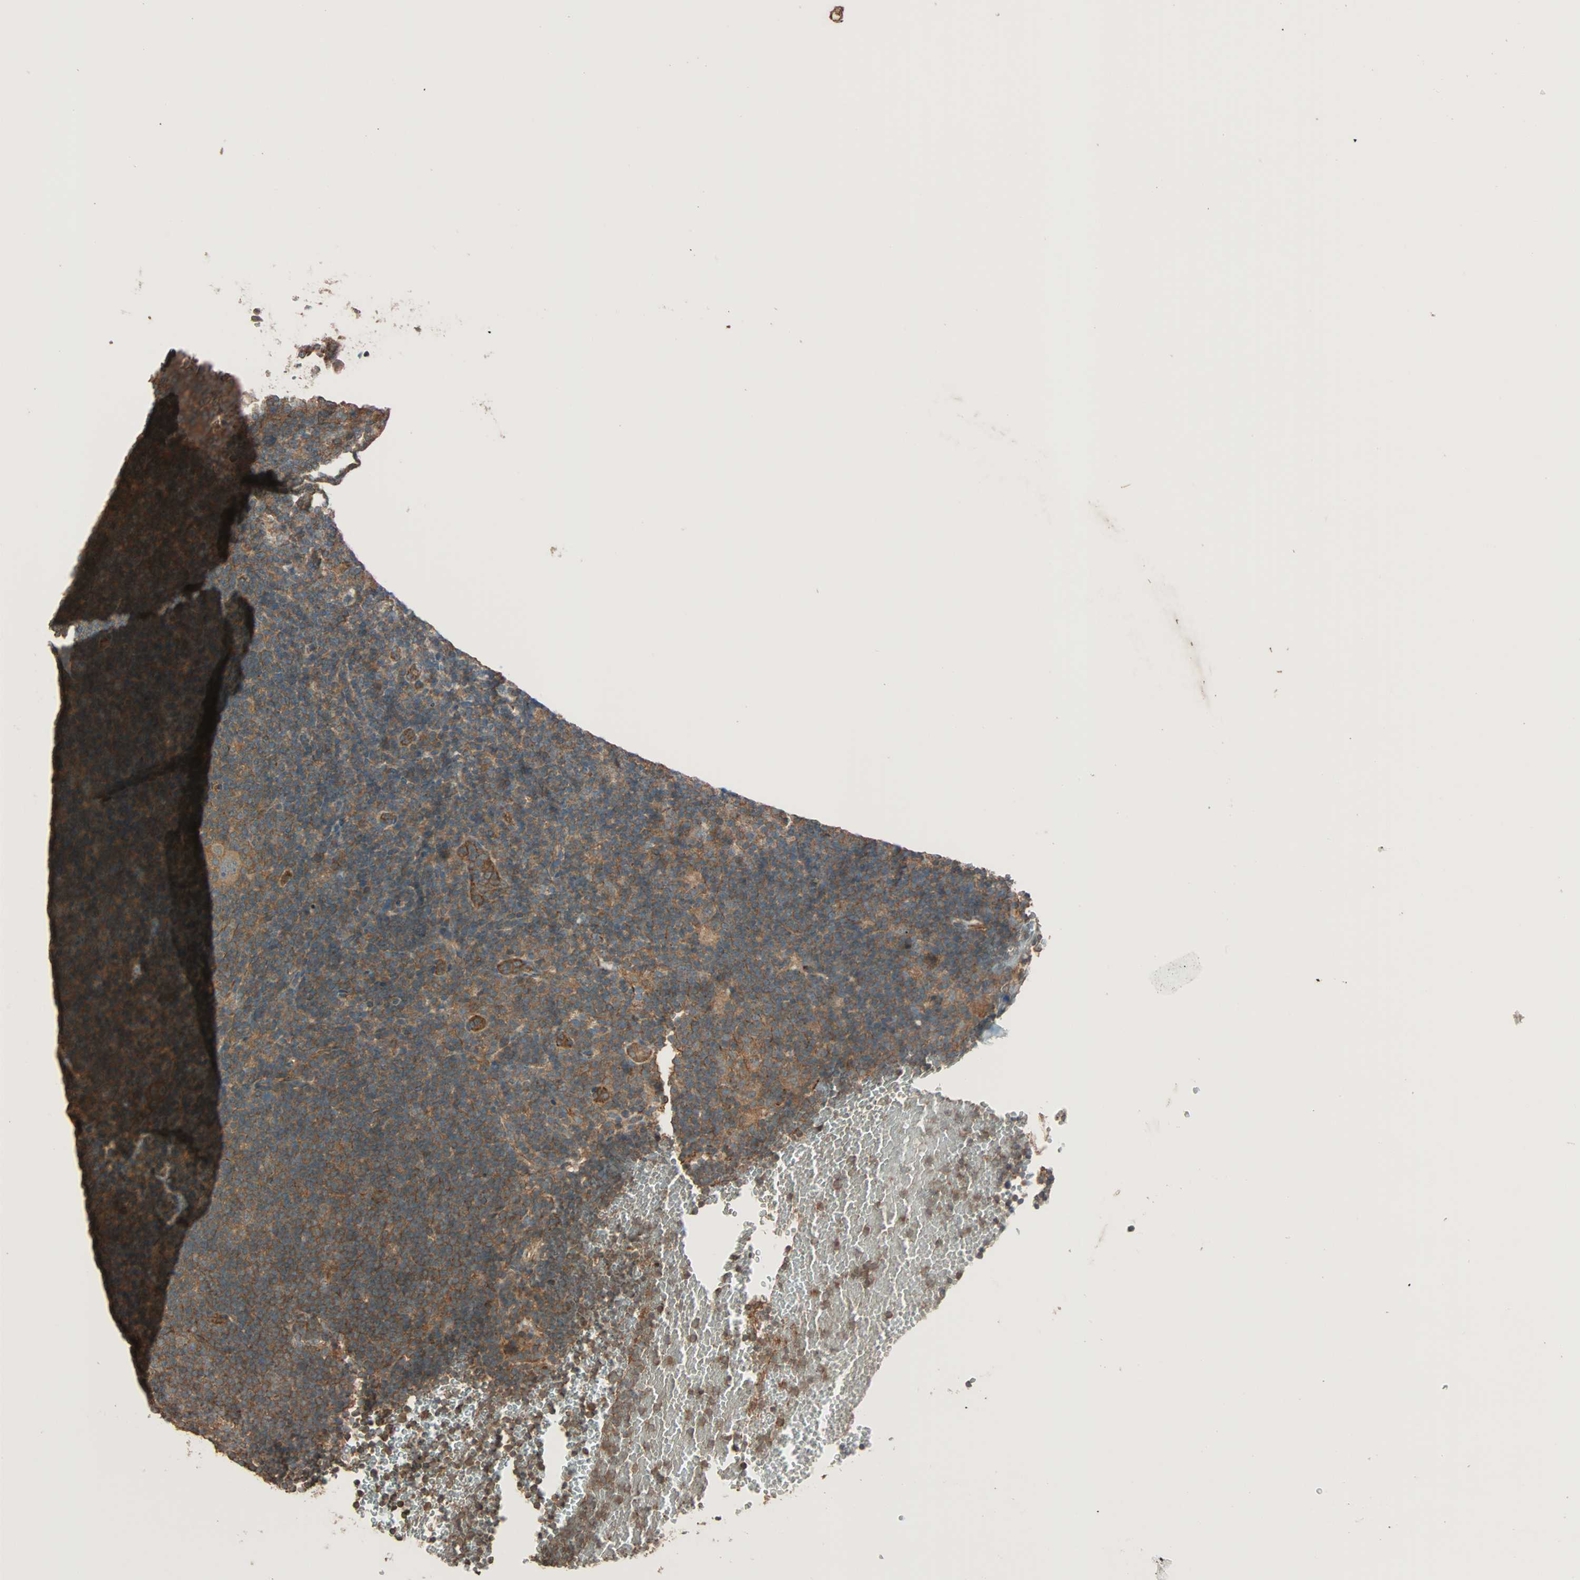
{"staining": {"intensity": "moderate", "quantity": ">75%", "location": "cytoplasmic/membranous"}, "tissue": "lymphoma", "cell_type": "Tumor cells", "image_type": "cancer", "snomed": [{"axis": "morphology", "description": "Hodgkin's disease, NOS"}, {"axis": "topography", "description": "Lymph node"}], "caption": "A medium amount of moderate cytoplasmic/membranous staining is appreciated in about >75% of tumor cells in lymphoma tissue. (DAB IHC, brown staining for protein, blue staining for nuclei).", "gene": "MAP3K21", "patient": {"sex": "female", "age": 57}}